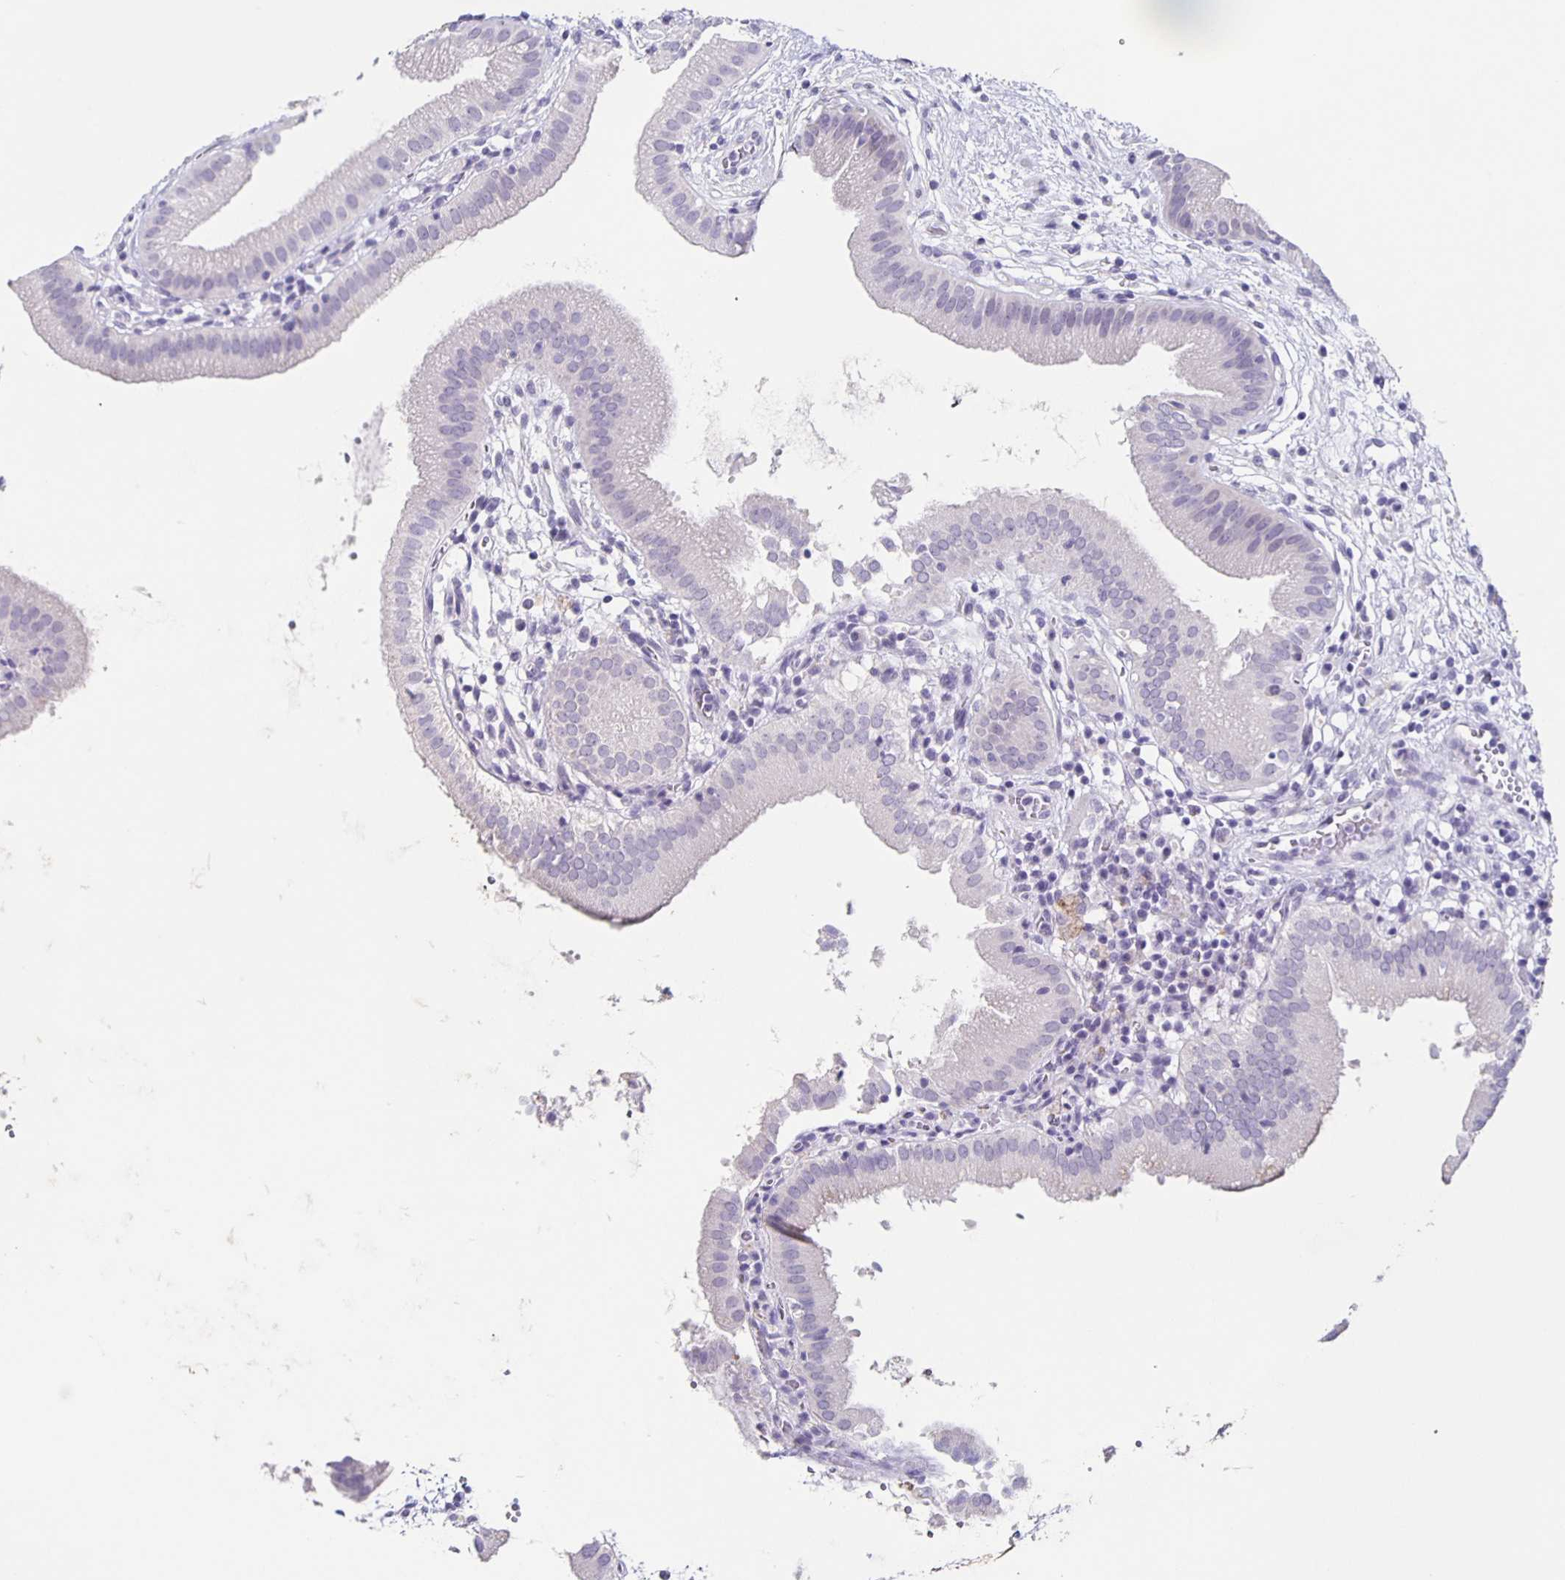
{"staining": {"intensity": "weak", "quantity": "<25%", "location": "cytoplasmic/membranous"}, "tissue": "gallbladder", "cell_type": "Glandular cells", "image_type": "normal", "snomed": [{"axis": "morphology", "description": "Normal tissue, NOS"}, {"axis": "topography", "description": "Gallbladder"}], "caption": "A micrograph of gallbladder stained for a protein demonstrates no brown staining in glandular cells.", "gene": "CARNS1", "patient": {"sex": "female", "age": 65}}